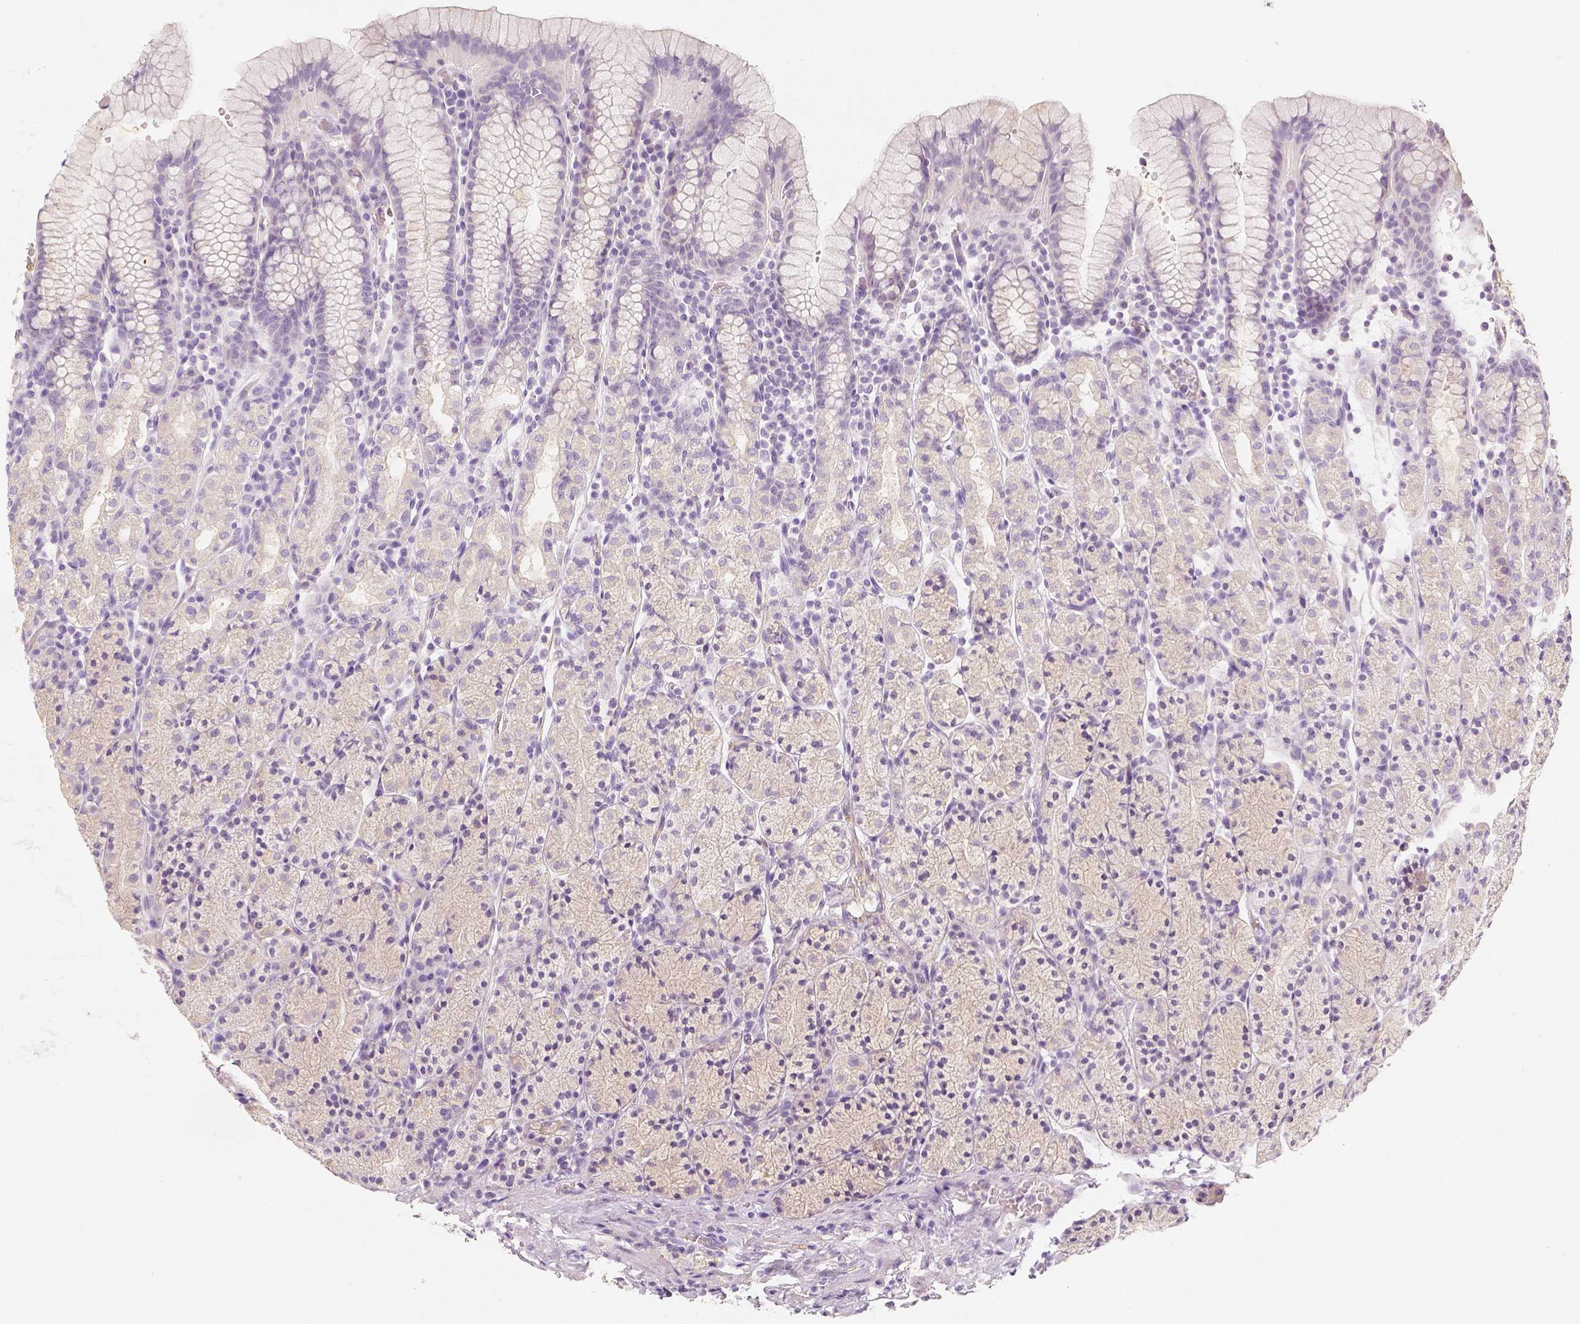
{"staining": {"intensity": "negative", "quantity": "none", "location": "none"}, "tissue": "stomach", "cell_type": "Glandular cells", "image_type": "normal", "snomed": [{"axis": "morphology", "description": "Normal tissue, NOS"}, {"axis": "topography", "description": "Stomach, upper"}, {"axis": "topography", "description": "Stomach"}], "caption": "IHC histopathology image of normal human stomach stained for a protein (brown), which reveals no staining in glandular cells.", "gene": "THY1", "patient": {"sex": "male", "age": 62}}